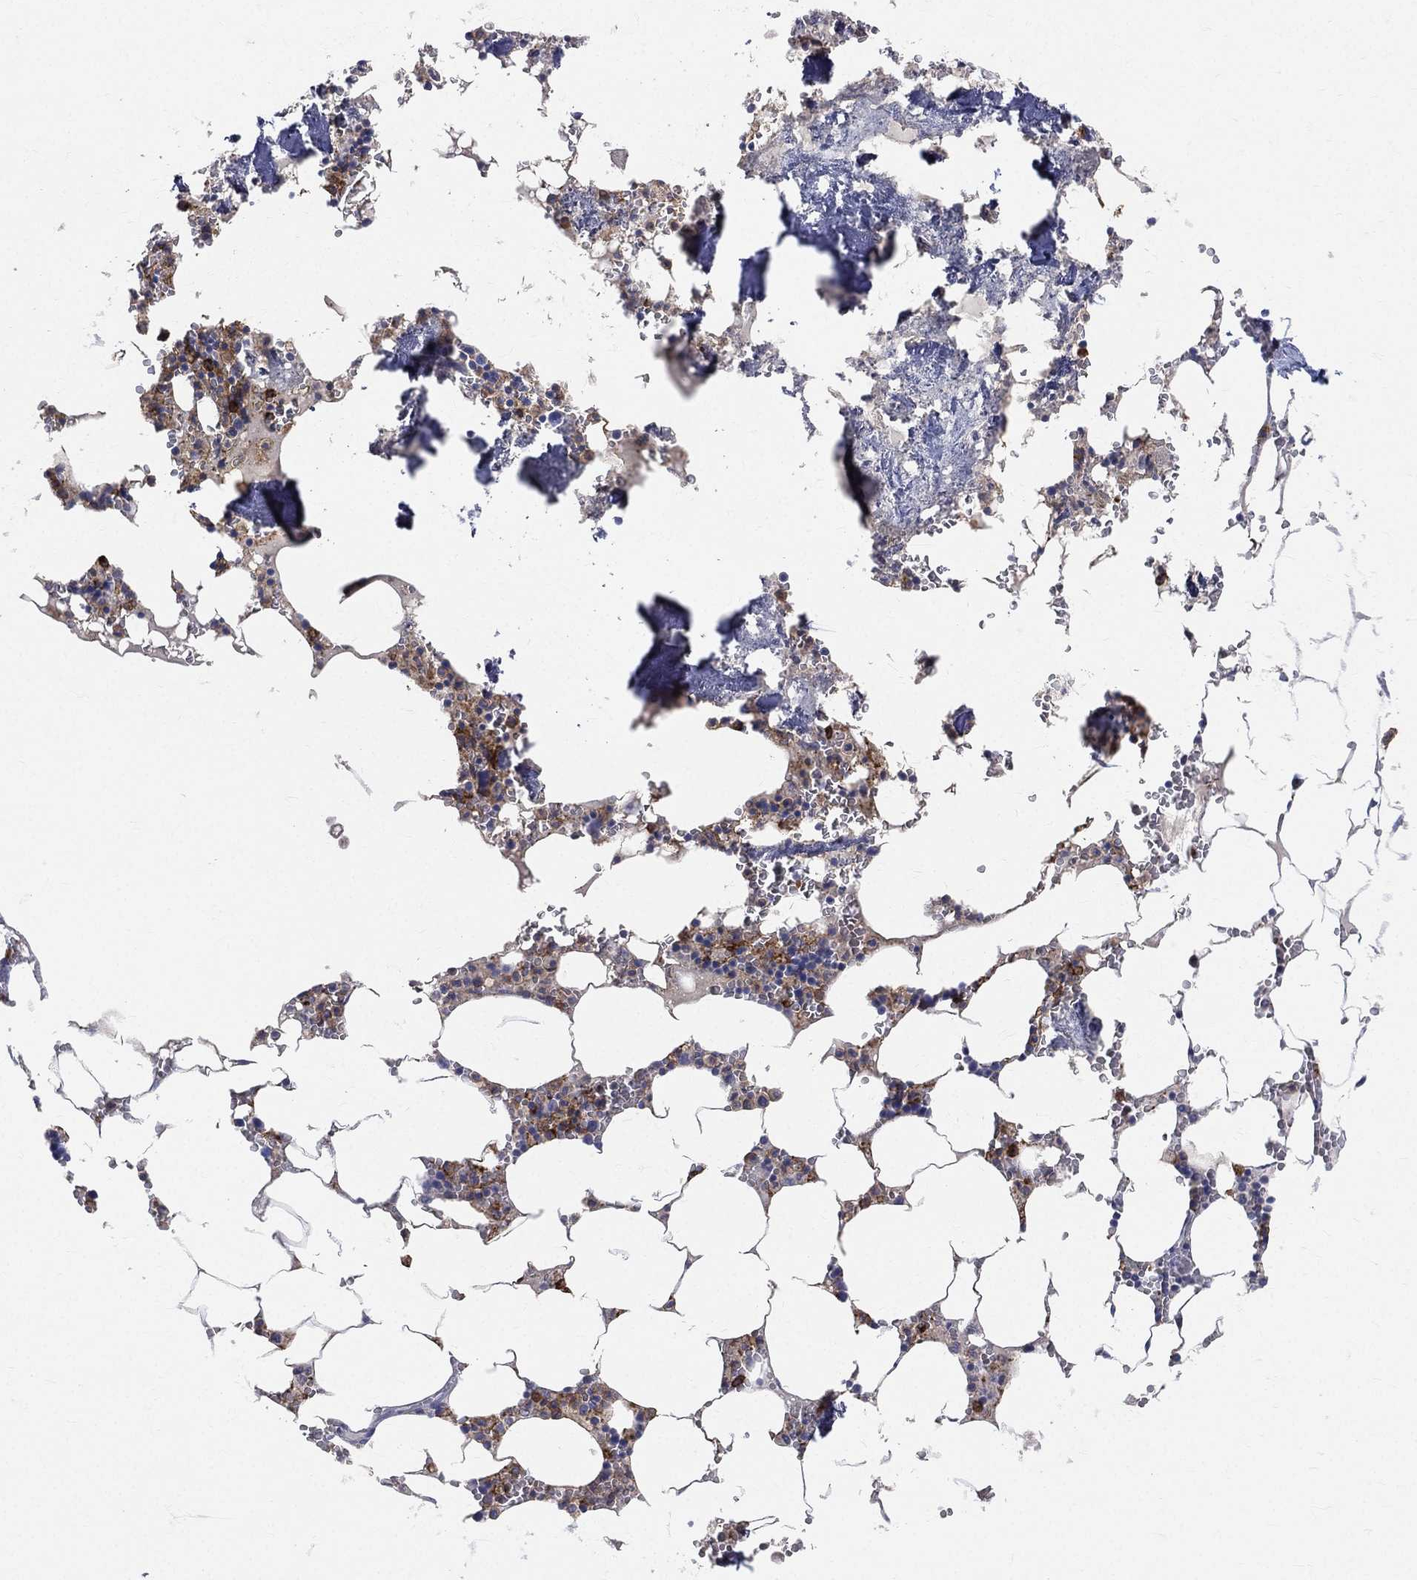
{"staining": {"intensity": "moderate", "quantity": "<25%", "location": "cytoplasmic/membranous"}, "tissue": "bone marrow", "cell_type": "Hematopoietic cells", "image_type": "normal", "snomed": [{"axis": "morphology", "description": "Normal tissue, NOS"}, {"axis": "topography", "description": "Bone marrow"}], "caption": "Human bone marrow stained for a protein (brown) shows moderate cytoplasmic/membranous positive positivity in about <25% of hematopoietic cells.", "gene": "CD33", "patient": {"sex": "female", "age": 64}}